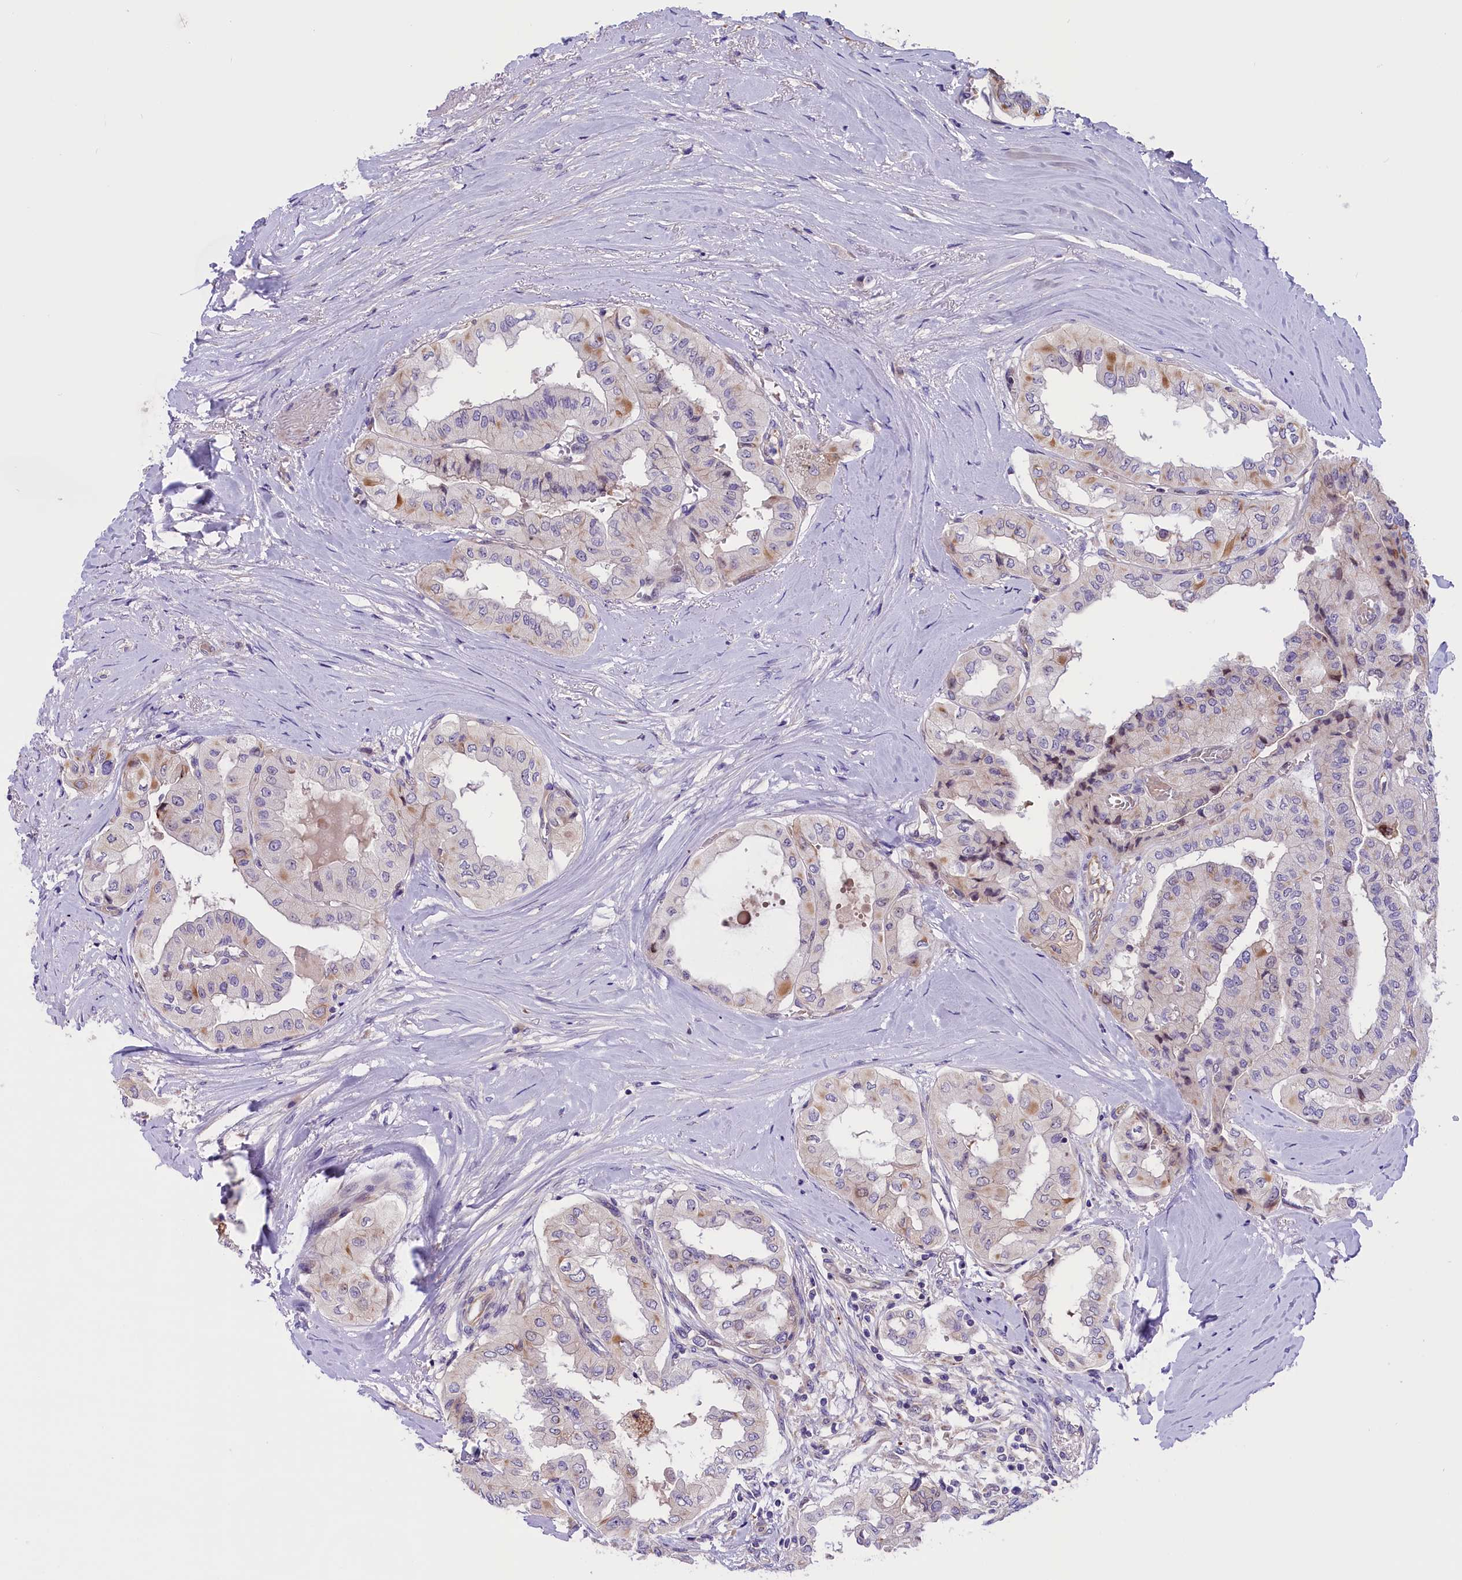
{"staining": {"intensity": "weak", "quantity": "<25%", "location": "cytoplasmic/membranous"}, "tissue": "thyroid cancer", "cell_type": "Tumor cells", "image_type": "cancer", "snomed": [{"axis": "morphology", "description": "Papillary adenocarcinoma, NOS"}, {"axis": "topography", "description": "Thyroid gland"}], "caption": "DAB immunohistochemical staining of thyroid papillary adenocarcinoma shows no significant staining in tumor cells.", "gene": "CCDC32", "patient": {"sex": "female", "age": 59}}